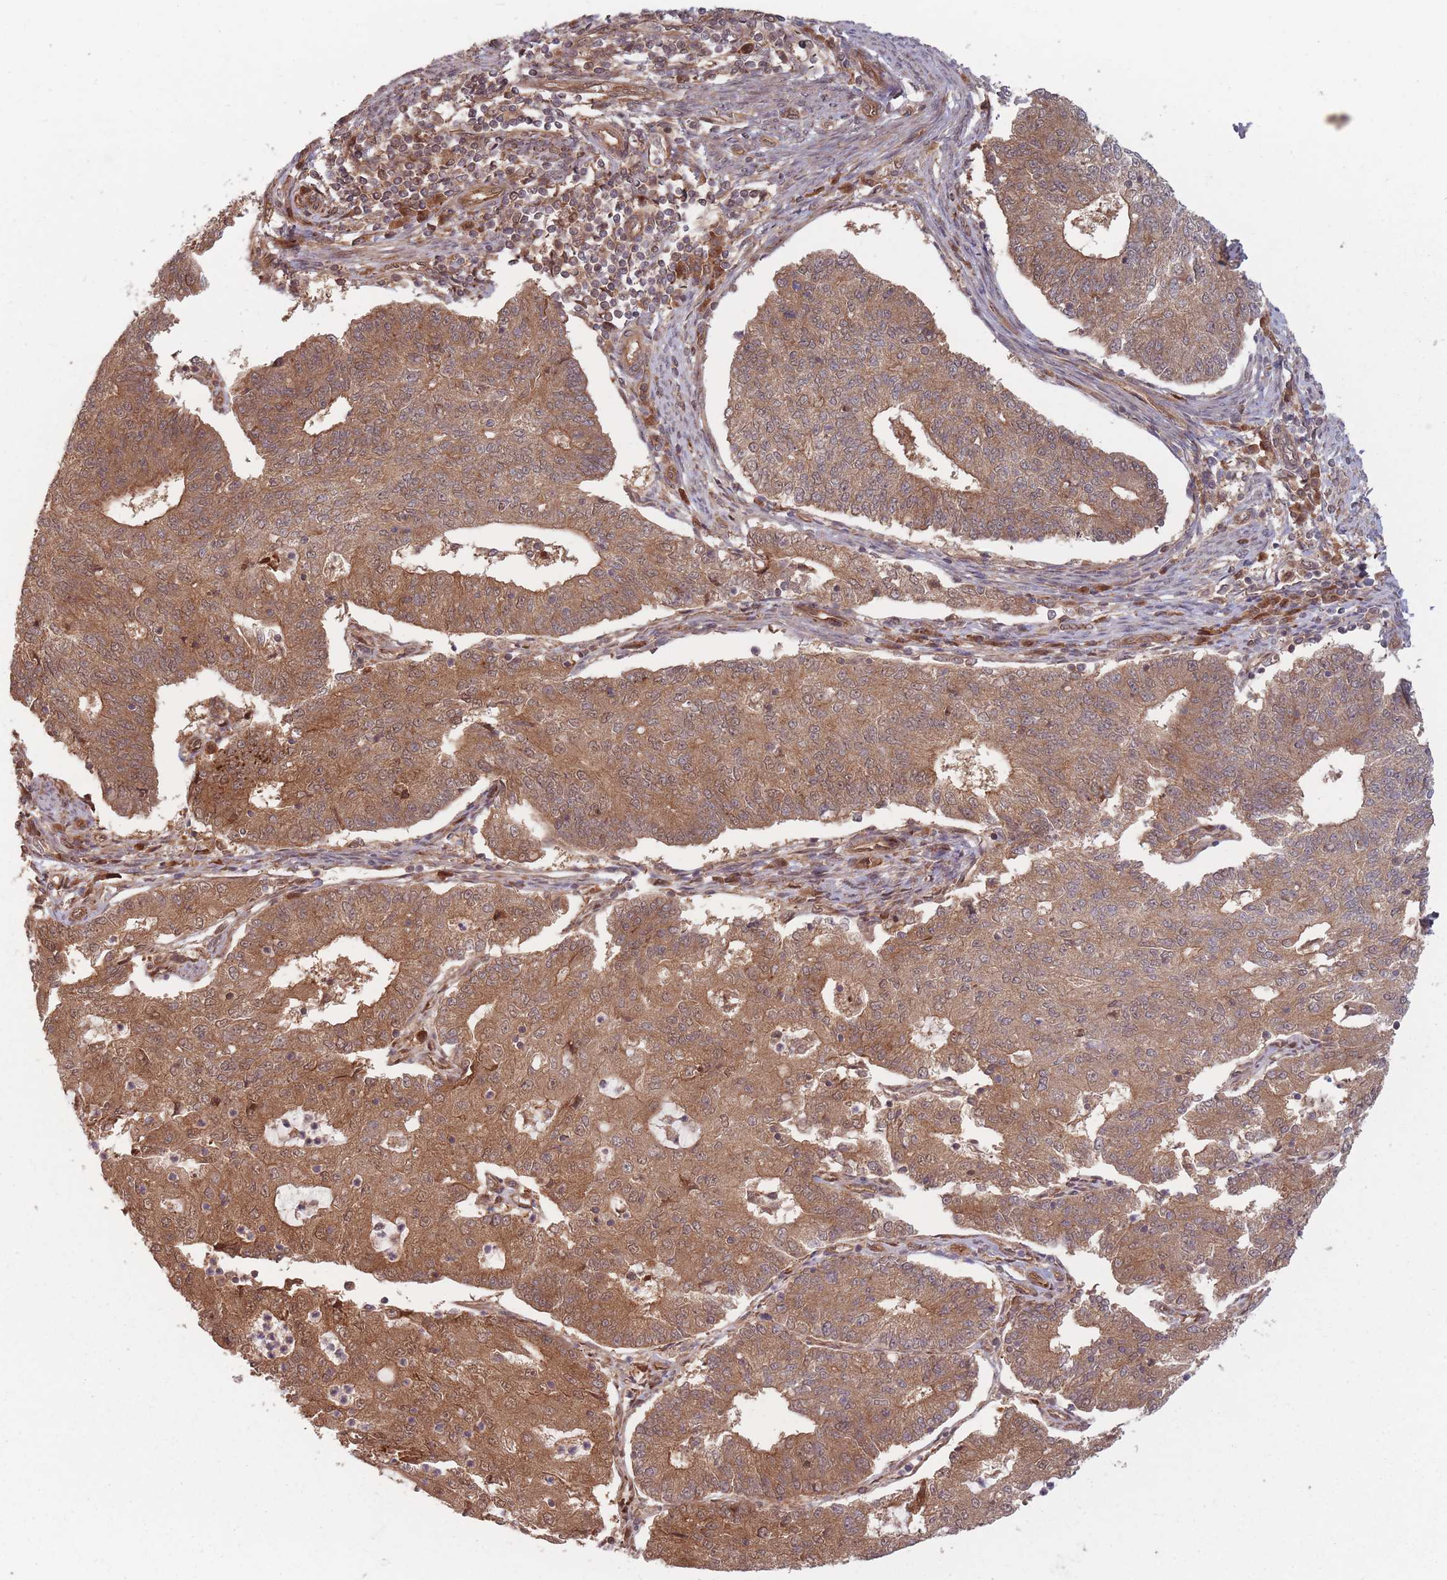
{"staining": {"intensity": "moderate", "quantity": ">75%", "location": "cytoplasmic/membranous"}, "tissue": "endometrial cancer", "cell_type": "Tumor cells", "image_type": "cancer", "snomed": [{"axis": "morphology", "description": "Adenocarcinoma, NOS"}, {"axis": "topography", "description": "Endometrium"}], "caption": "Immunohistochemistry (IHC) staining of endometrial cancer (adenocarcinoma), which shows medium levels of moderate cytoplasmic/membranous staining in approximately >75% of tumor cells indicating moderate cytoplasmic/membranous protein expression. The staining was performed using DAB (3,3'-diaminobenzidine) (brown) for protein detection and nuclei were counterstained in hematoxylin (blue).", "gene": "PODXL2", "patient": {"sex": "female", "age": 56}}